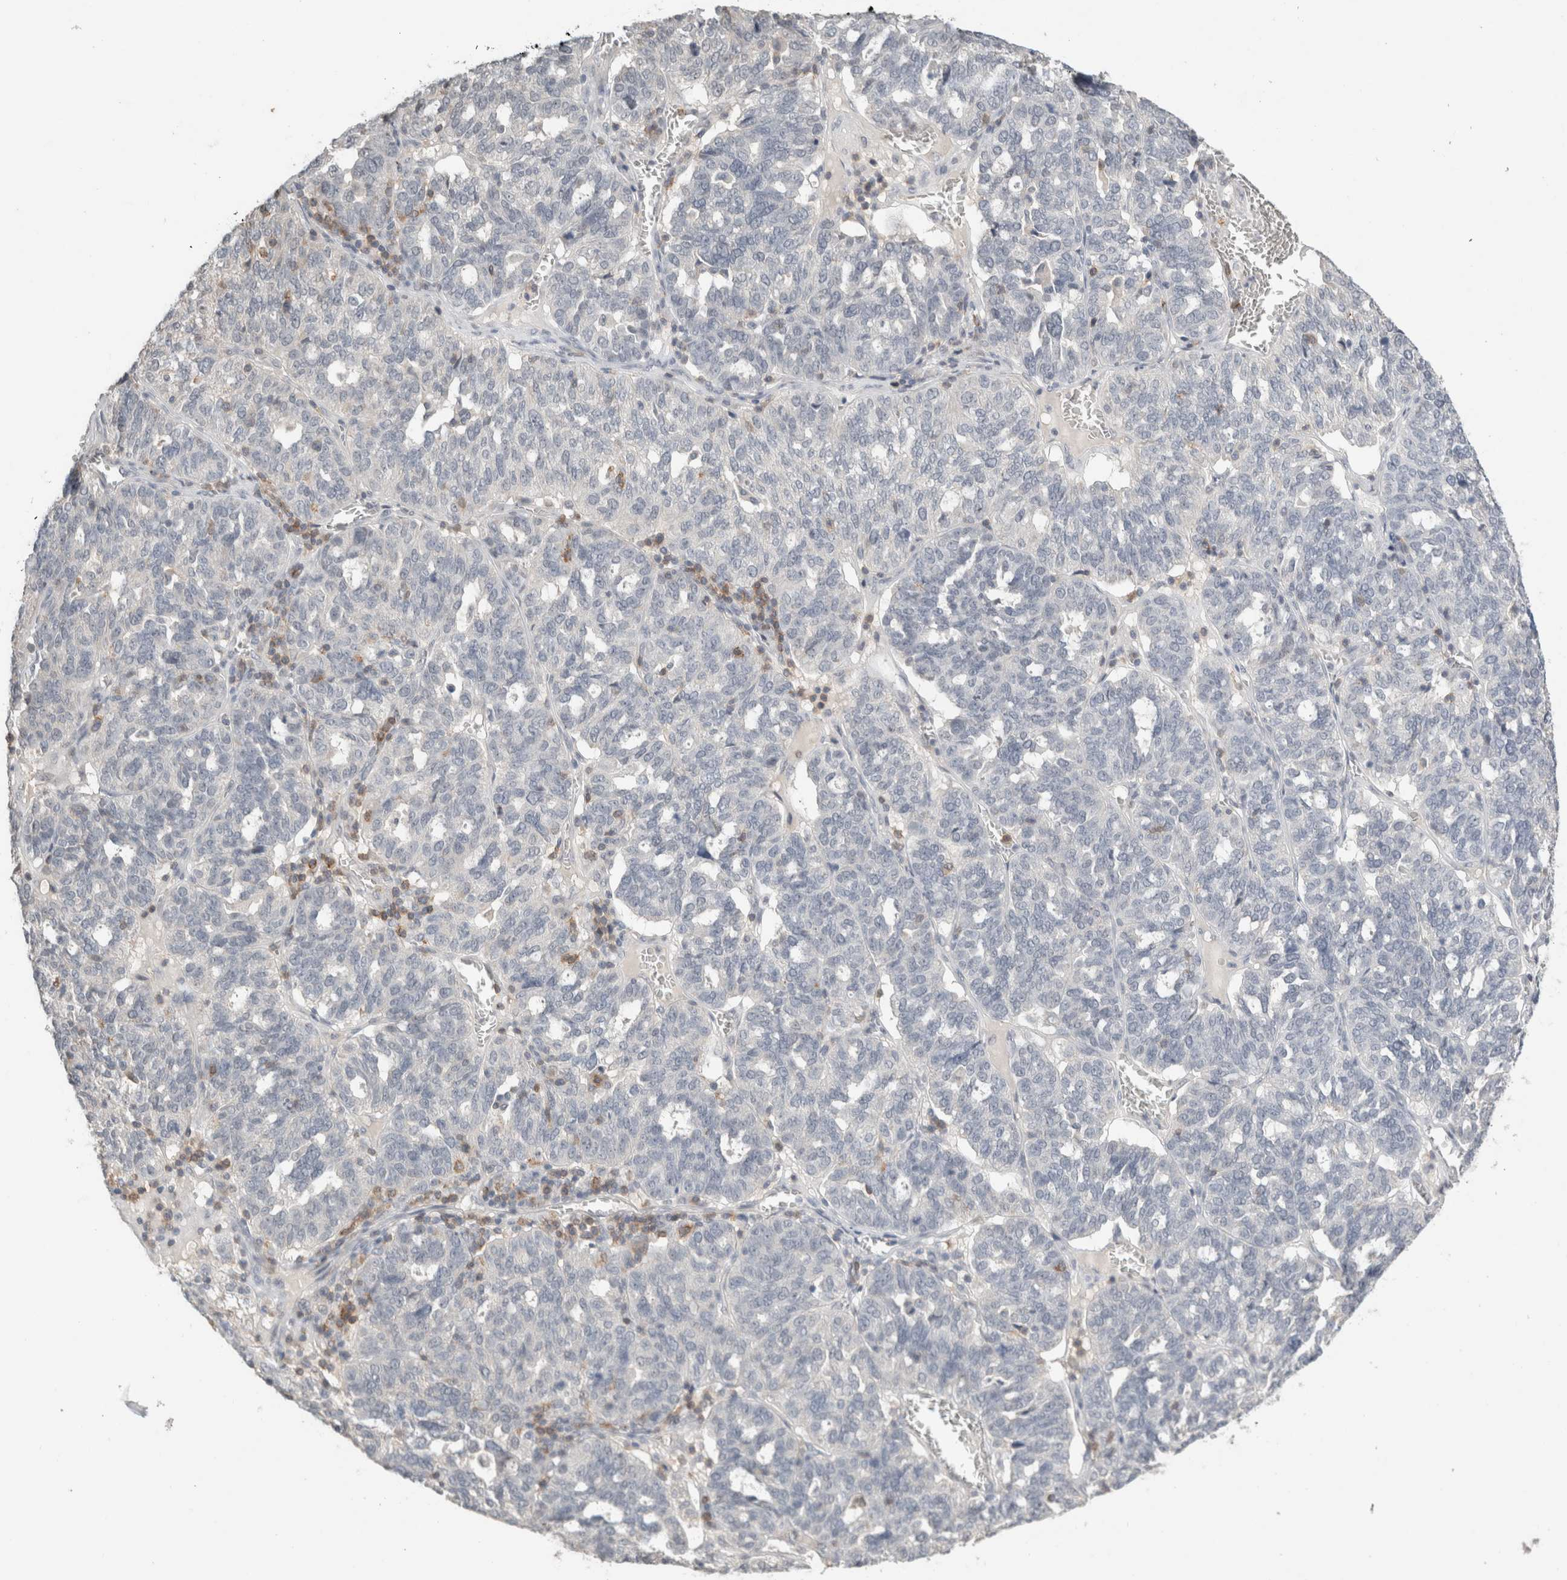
{"staining": {"intensity": "negative", "quantity": "none", "location": "none"}, "tissue": "ovarian cancer", "cell_type": "Tumor cells", "image_type": "cancer", "snomed": [{"axis": "morphology", "description": "Cystadenocarcinoma, serous, NOS"}, {"axis": "topography", "description": "Ovary"}], "caption": "The histopathology image displays no significant expression in tumor cells of ovarian serous cystadenocarcinoma. The staining was performed using DAB (3,3'-diaminobenzidine) to visualize the protein expression in brown, while the nuclei were stained in blue with hematoxylin (Magnification: 20x).", "gene": "TRAT1", "patient": {"sex": "female", "age": 59}}